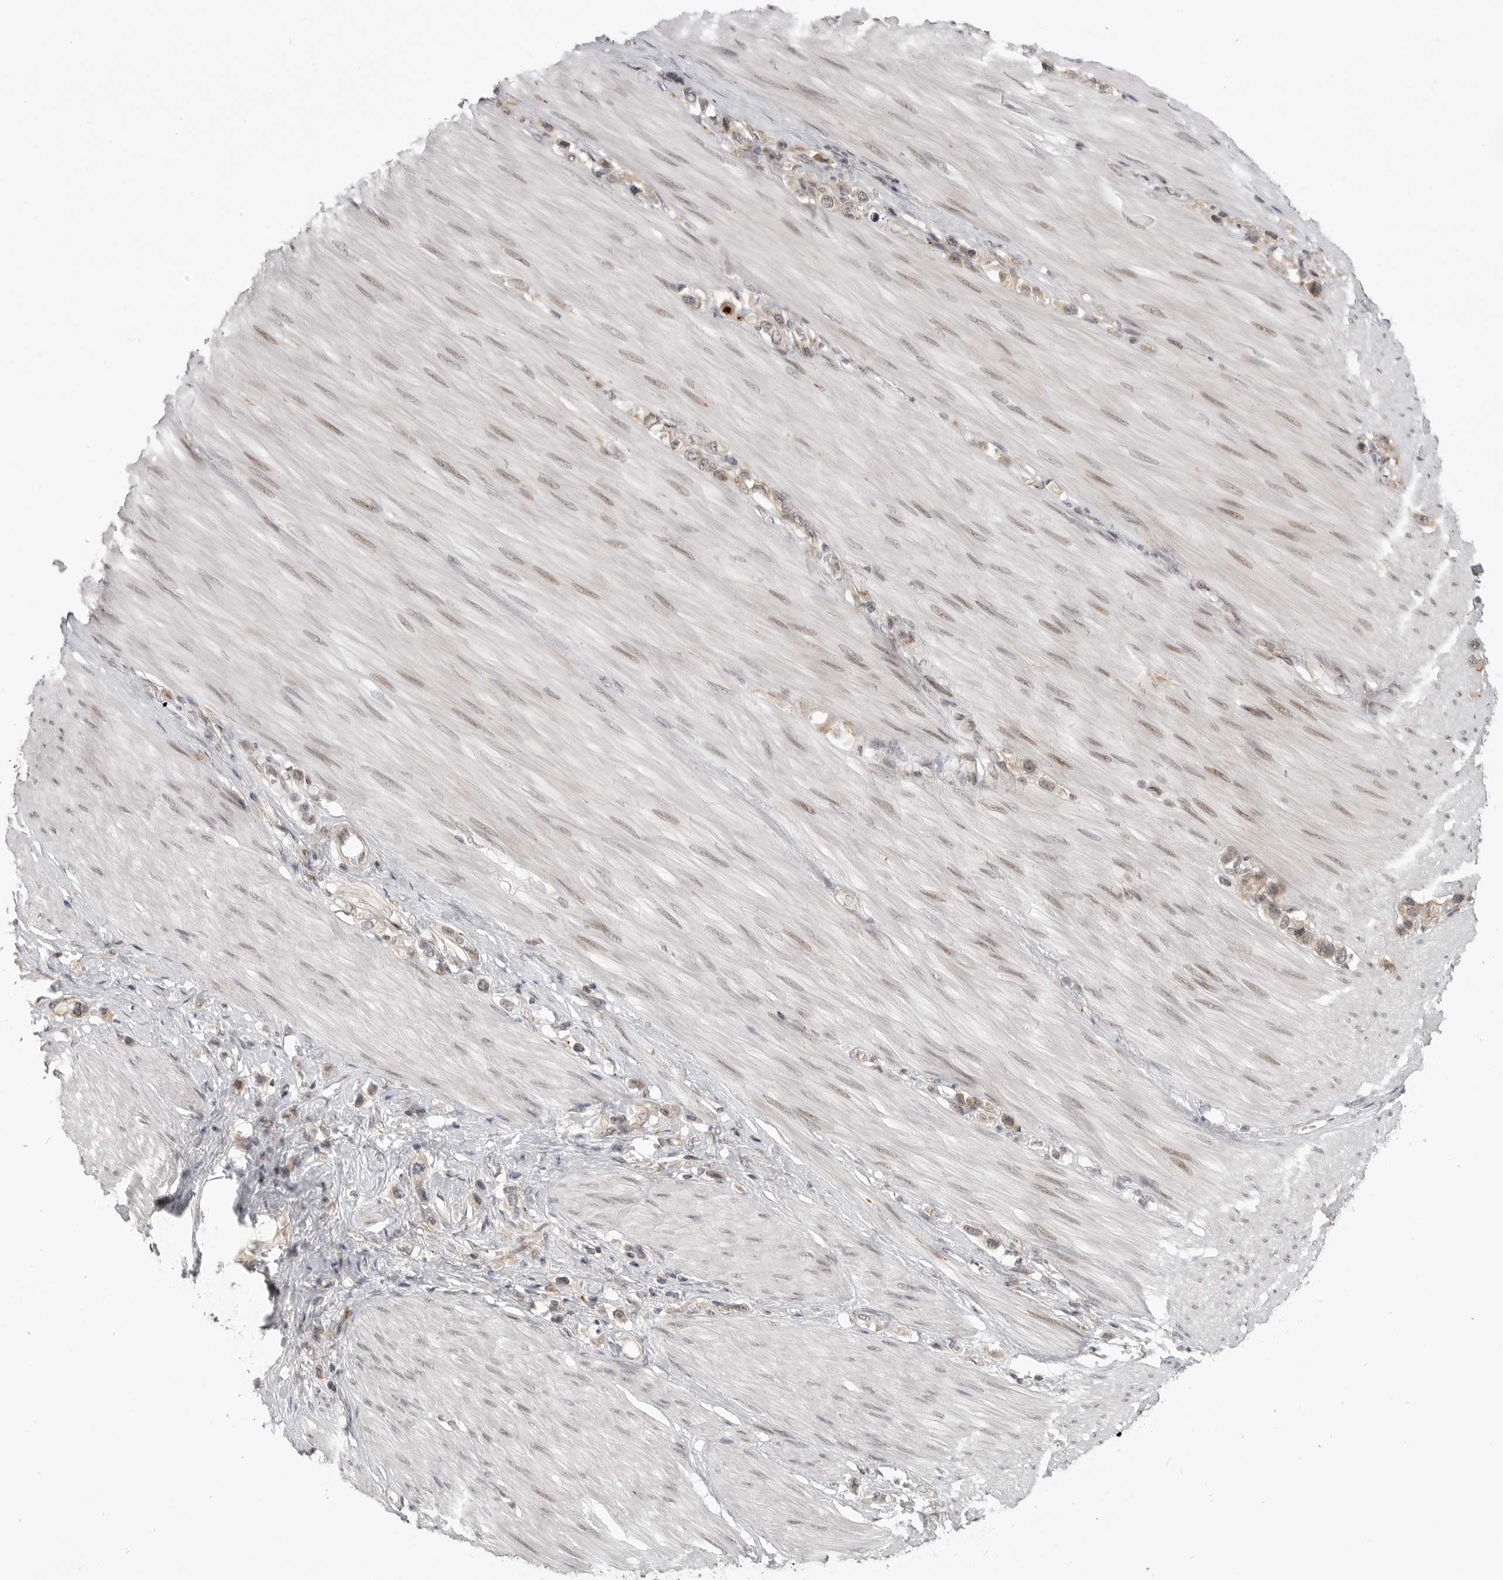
{"staining": {"intensity": "weak", "quantity": "25%-75%", "location": "cytoplasmic/membranous"}, "tissue": "stomach cancer", "cell_type": "Tumor cells", "image_type": "cancer", "snomed": [{"axis": "morphology", "description": "Adenocarcinoma, NOS"}, {"axis": "topography", "description": "Stomach"}], "caption": "Tumor cells display low levels of weak cytoplasmic/membranous staining in about 25%-75% of cells in human stomach cancer (adenocarcinoma). (DAB (3,3'-diaminobenzidine) IHC, brown staining for protein, blue staining for nuclei).", "gene": "CEP295NL", "patient": {"sex": "female", "age": 65}}